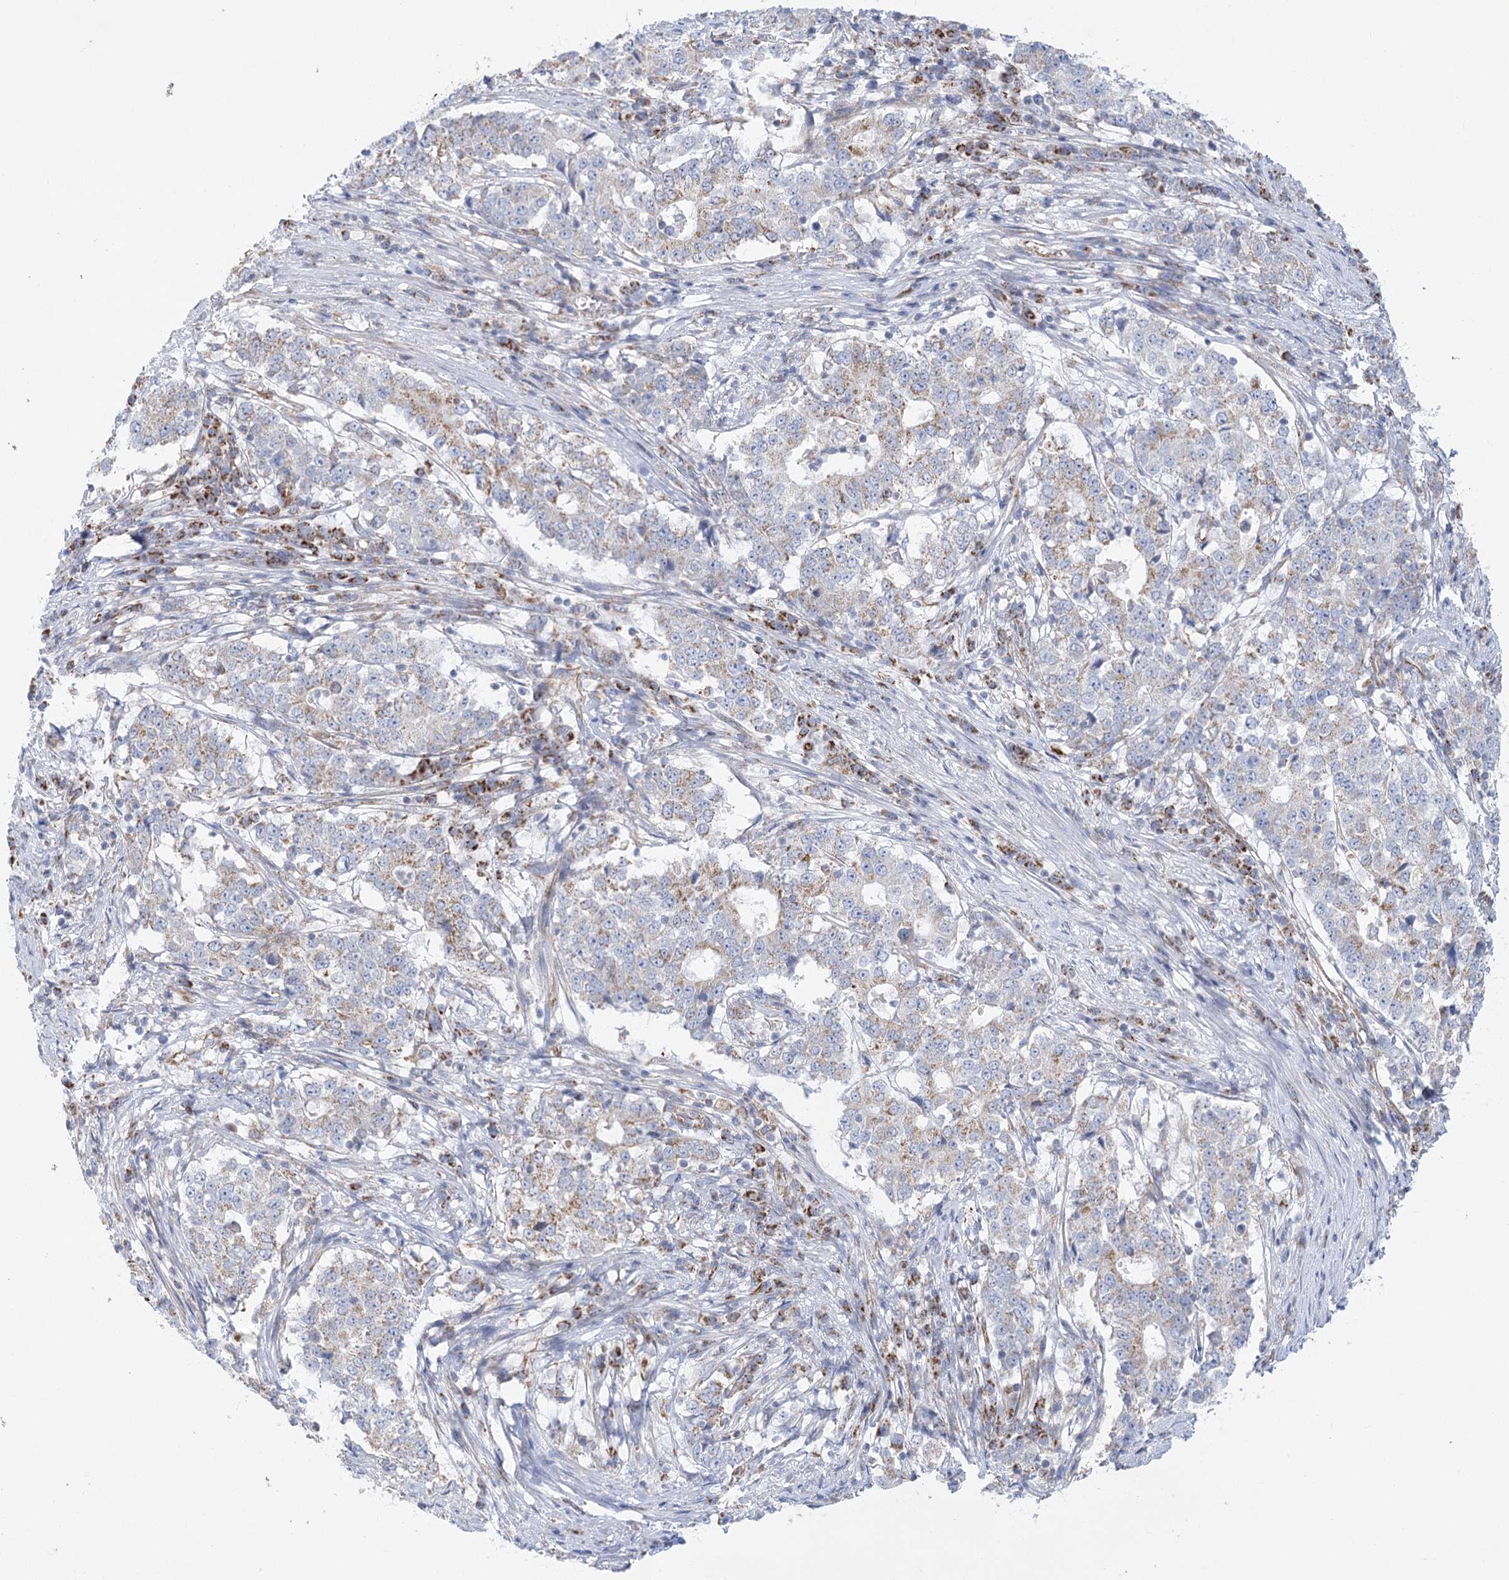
{"staining": {"intensity": "moderate", "quantity": "<25%", "location": "cytoplasmic/membranous"}, "tissue": "stomach cancer", "cell_type": "Tumor cells", "image_type": "cancer", "snomed": [{"axis": "morphology", "description": "Adenocarcinoma, NOS"}, {"axis": "topography", "description": "Stomach"}], "caption": "The image exhibits immunohistochemical staining of stomach cancer (adenocarcinoma). There is moderate cytoplasmic/membranous staining is identified in approximately <25% of tumor cells.", "gene": "DHTKD1", "patient": {"sex": "male", "age": 59}}